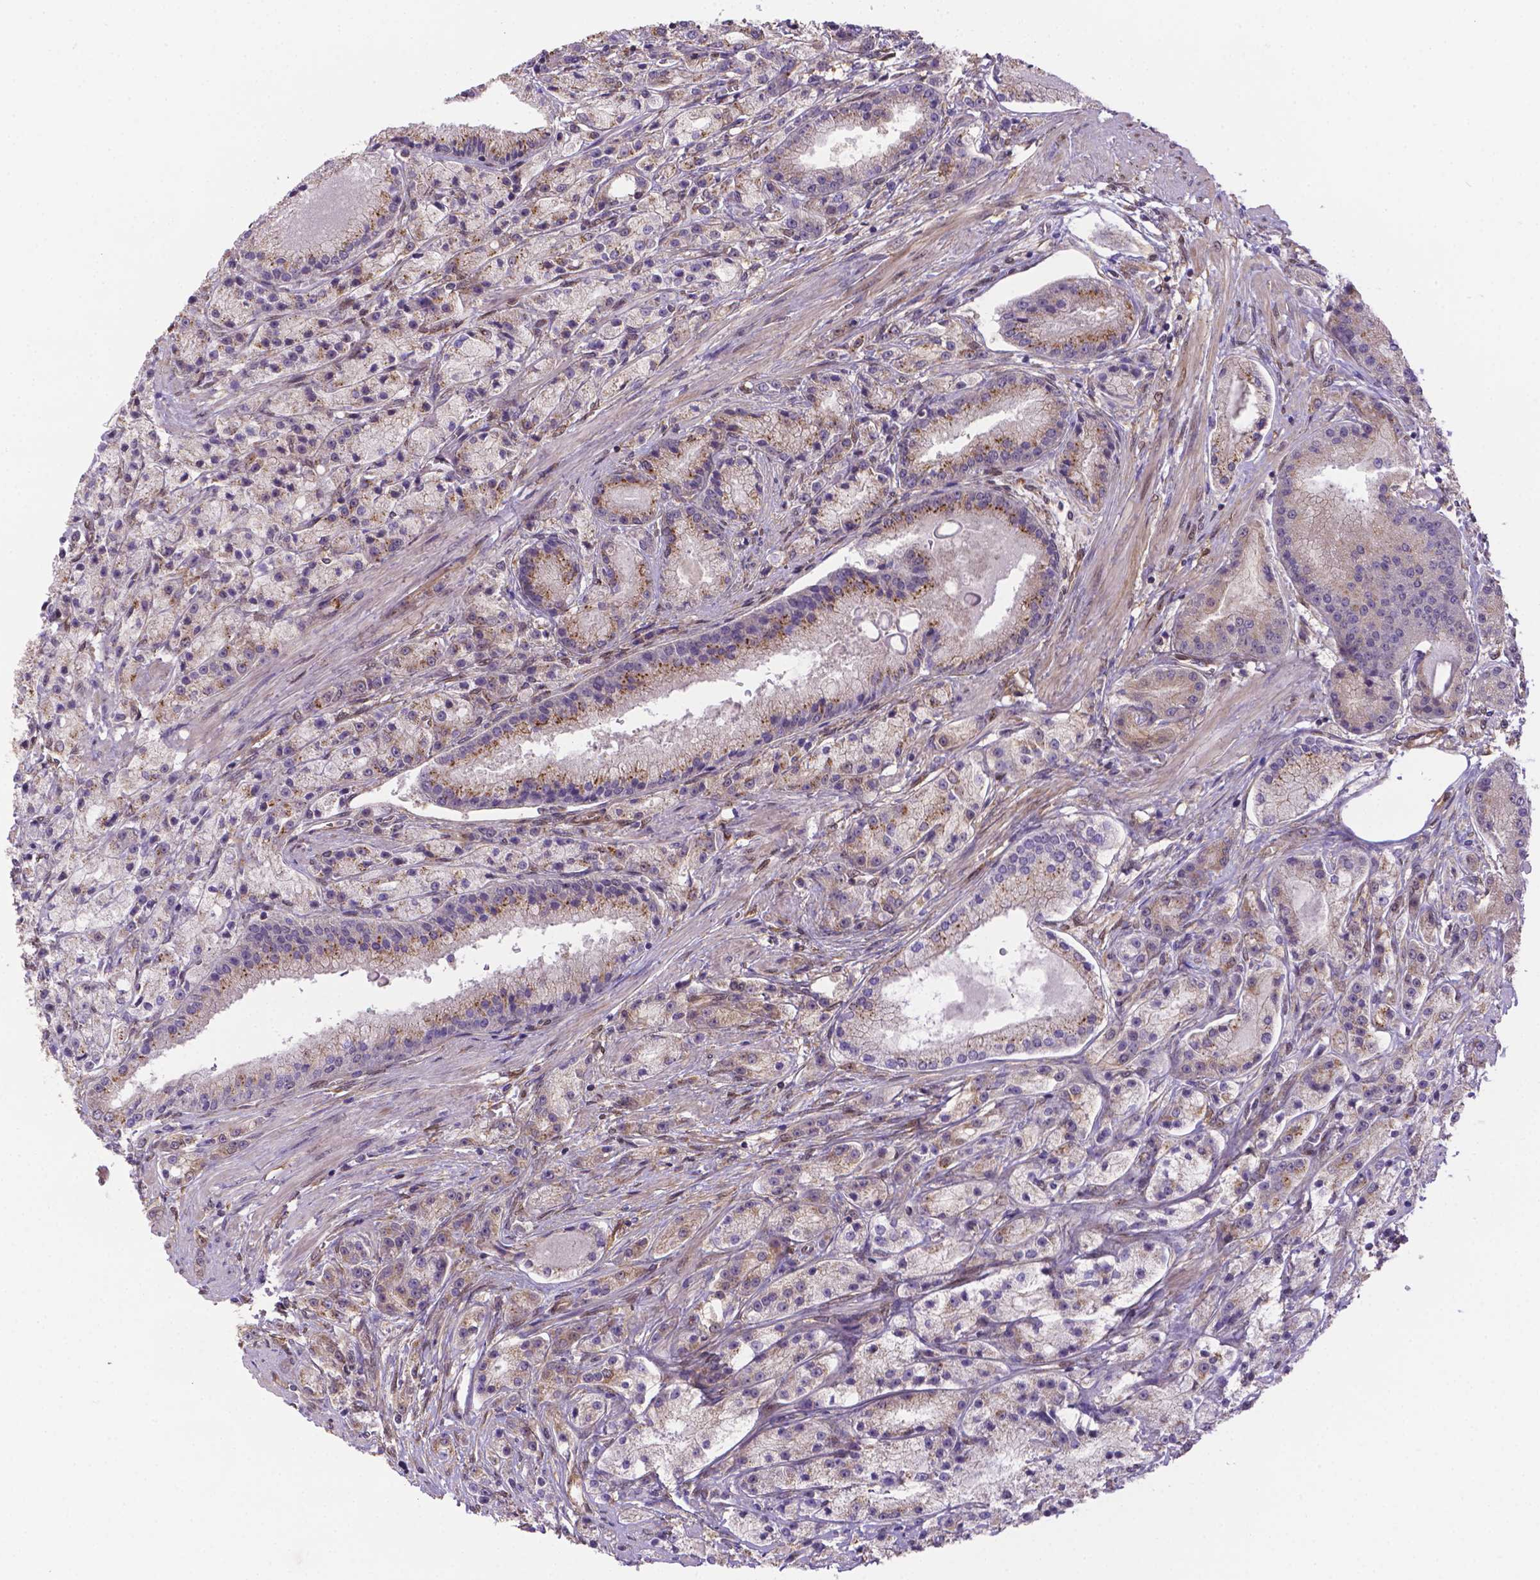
{"staining": {"intensity": "moderate", "quantity": "25%-75%", "location": "cytoplasmic/membranous"}, "tissue": "prostate cancer", "cell_type": "Tumor cells", "image_type": "cancer", "snomed": [{"axis": "morphology", "description": "Adenocarcinoma, High grade"}, {"axis": "topography", "description": "Prostate"}], "caption": "Human prostate high-grade adenocarcinoma stained for a protein (brown) shows moderate cytoplasmic/membranous positive staining in about 25%-75% of tumor cells.", "gene": "YAP1", "patient": {"sex": "male", "age": 67}}